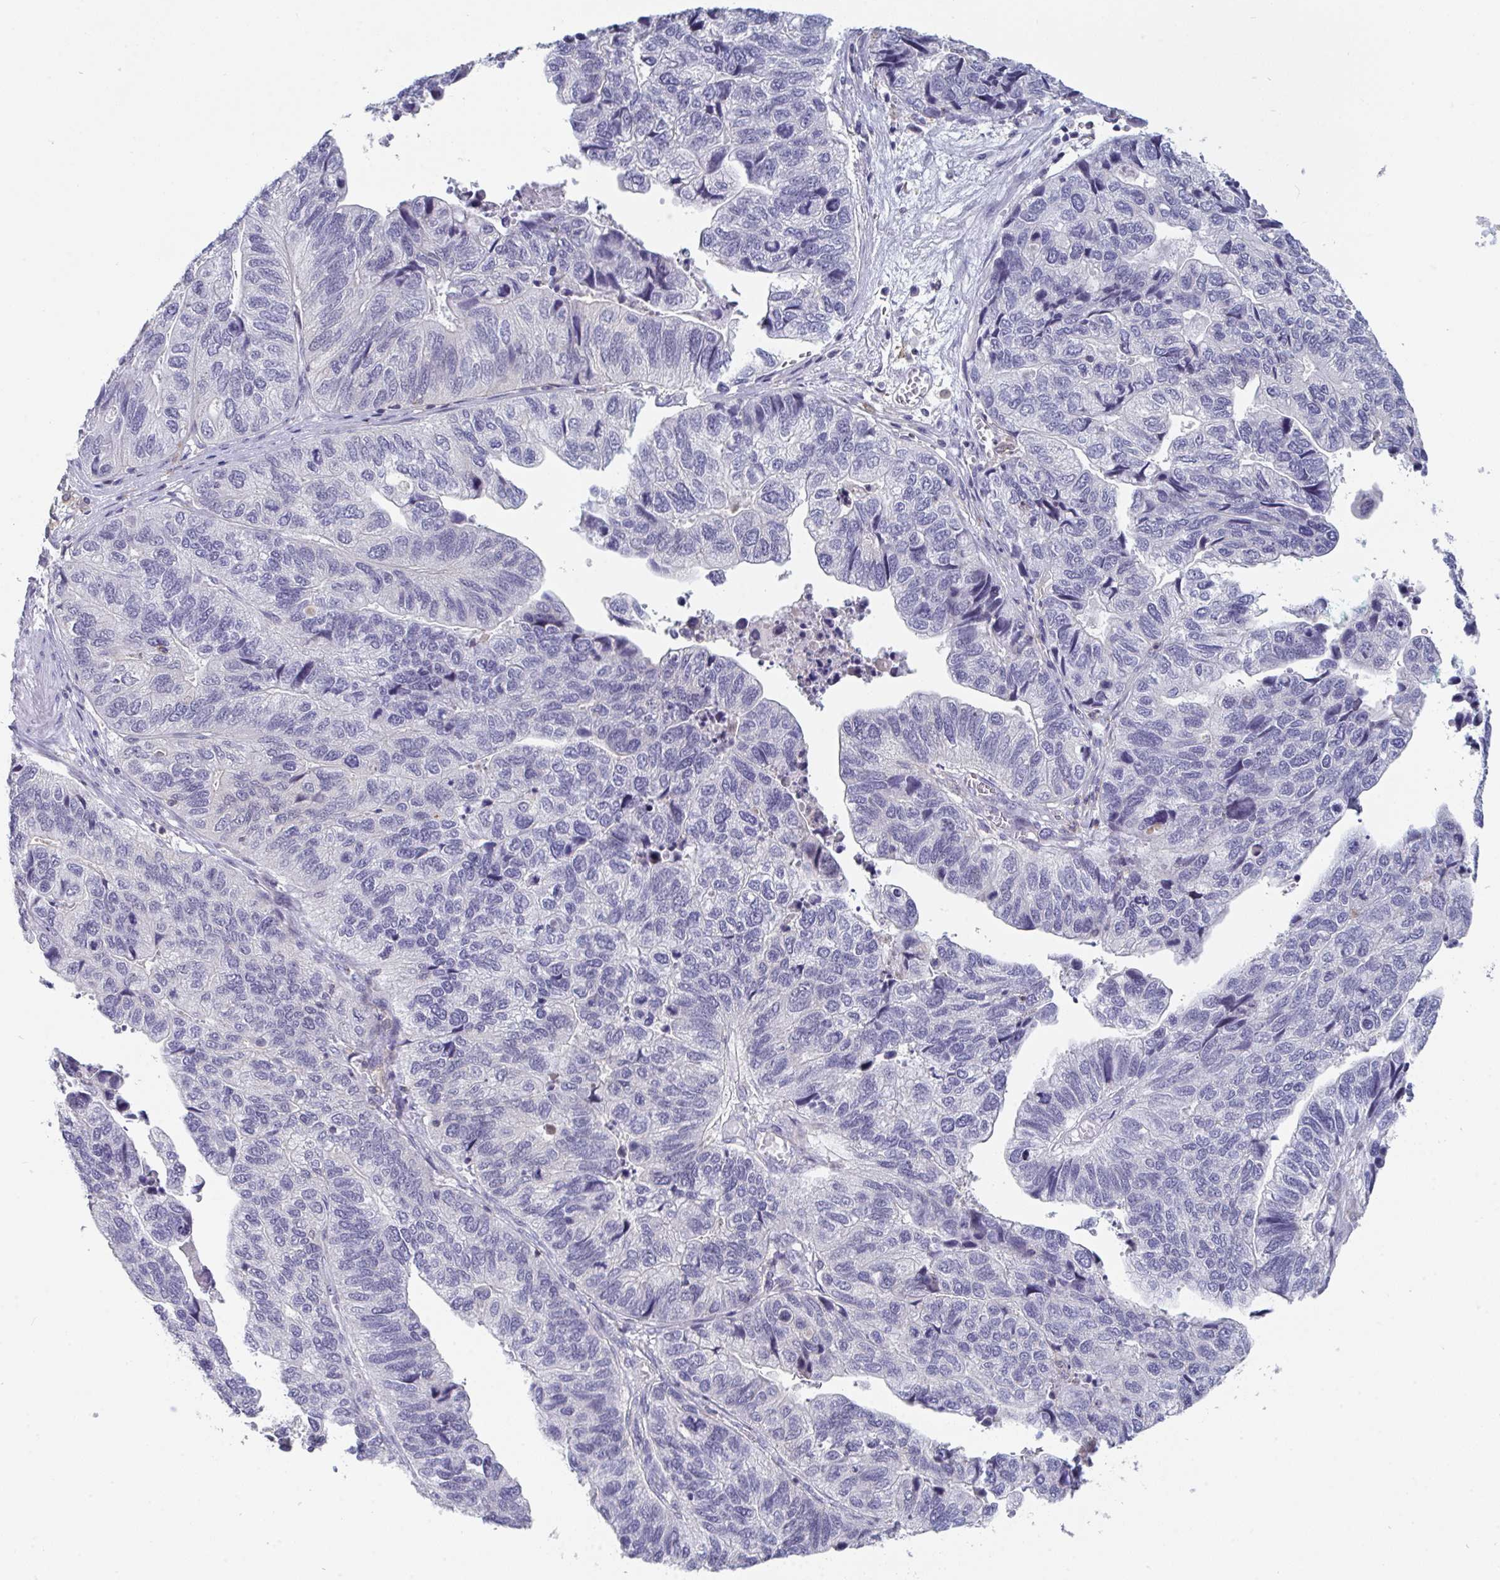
{"staining": {"intensity": "weak", "quantity": "<25%", "location": "cytoplasmic/membranous"}, "tissue": "stomach cancer", "cell_type": "Tumor cells", "image_type": "cancer", "snomed": [{"axis": "morphology", "description": "Adenocarcinoma, NOS"}, {"axis": "topography", "description": "Stomach, upper"}], "caption": "Protein analysis of stomach cancer reveals no significant staining in tumor cells.", "gene": "DISP2", "patient": {"sex": "female", "age": 67}}